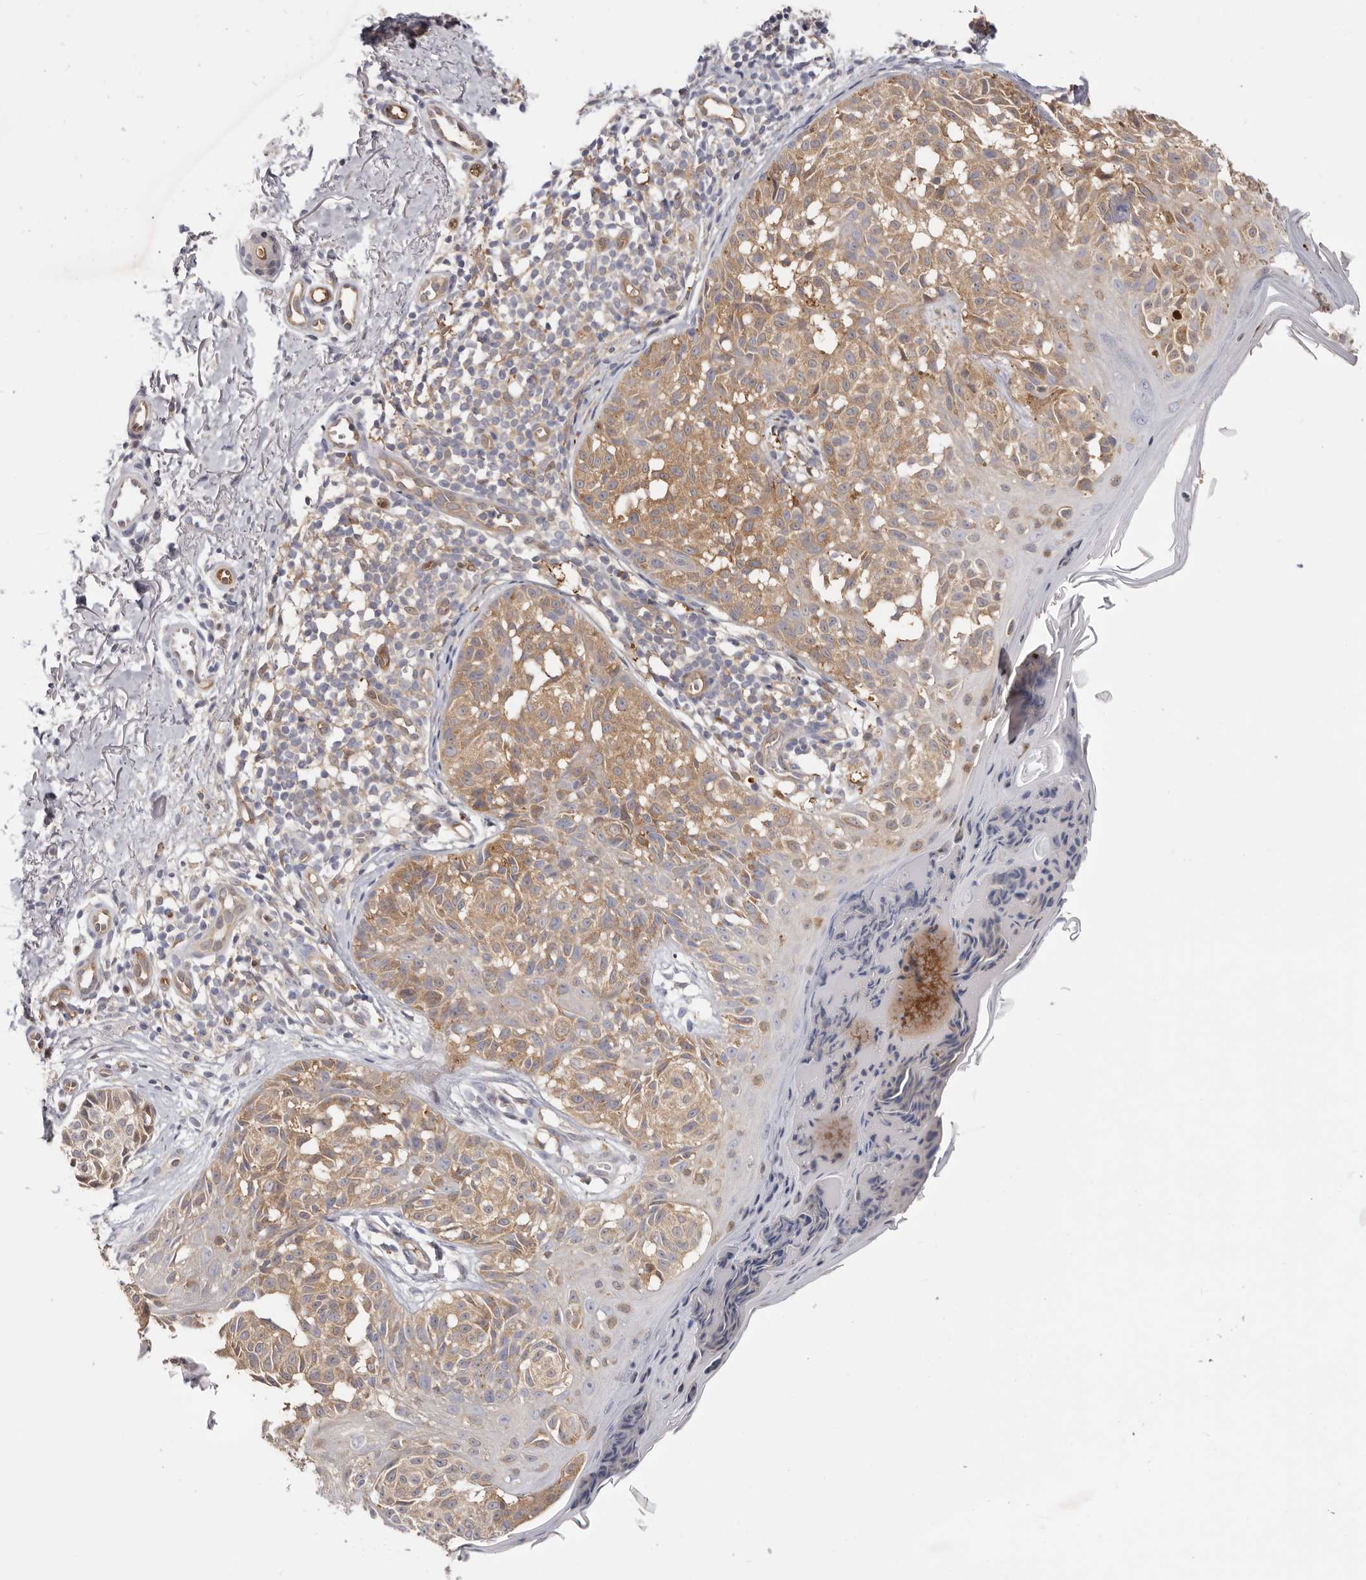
{"staining": {"intensity": "weak", "quantity": ">75%", "location": "cytoplasmic/membranous"}, "tissue": "melanoma", "cell_type": "Tumor cells", "image_type": "cancer", "snomed": [{"axis": "morphology", "description": "Malignant melanoma, NOS"}, {"axis": "topography", "description": "Skin"}], "caption": "The photomicrograph reveals staining of malignant melanoma, revealing weak cytoplasmic/membranous protein positivity (brown color) within tumor cells. Immunohistochemistry (ihc) stains the protein in brown and the nuclei are stained blue.", "gene": "LAP3", "patient": {"sex": "female", "age": 50}}